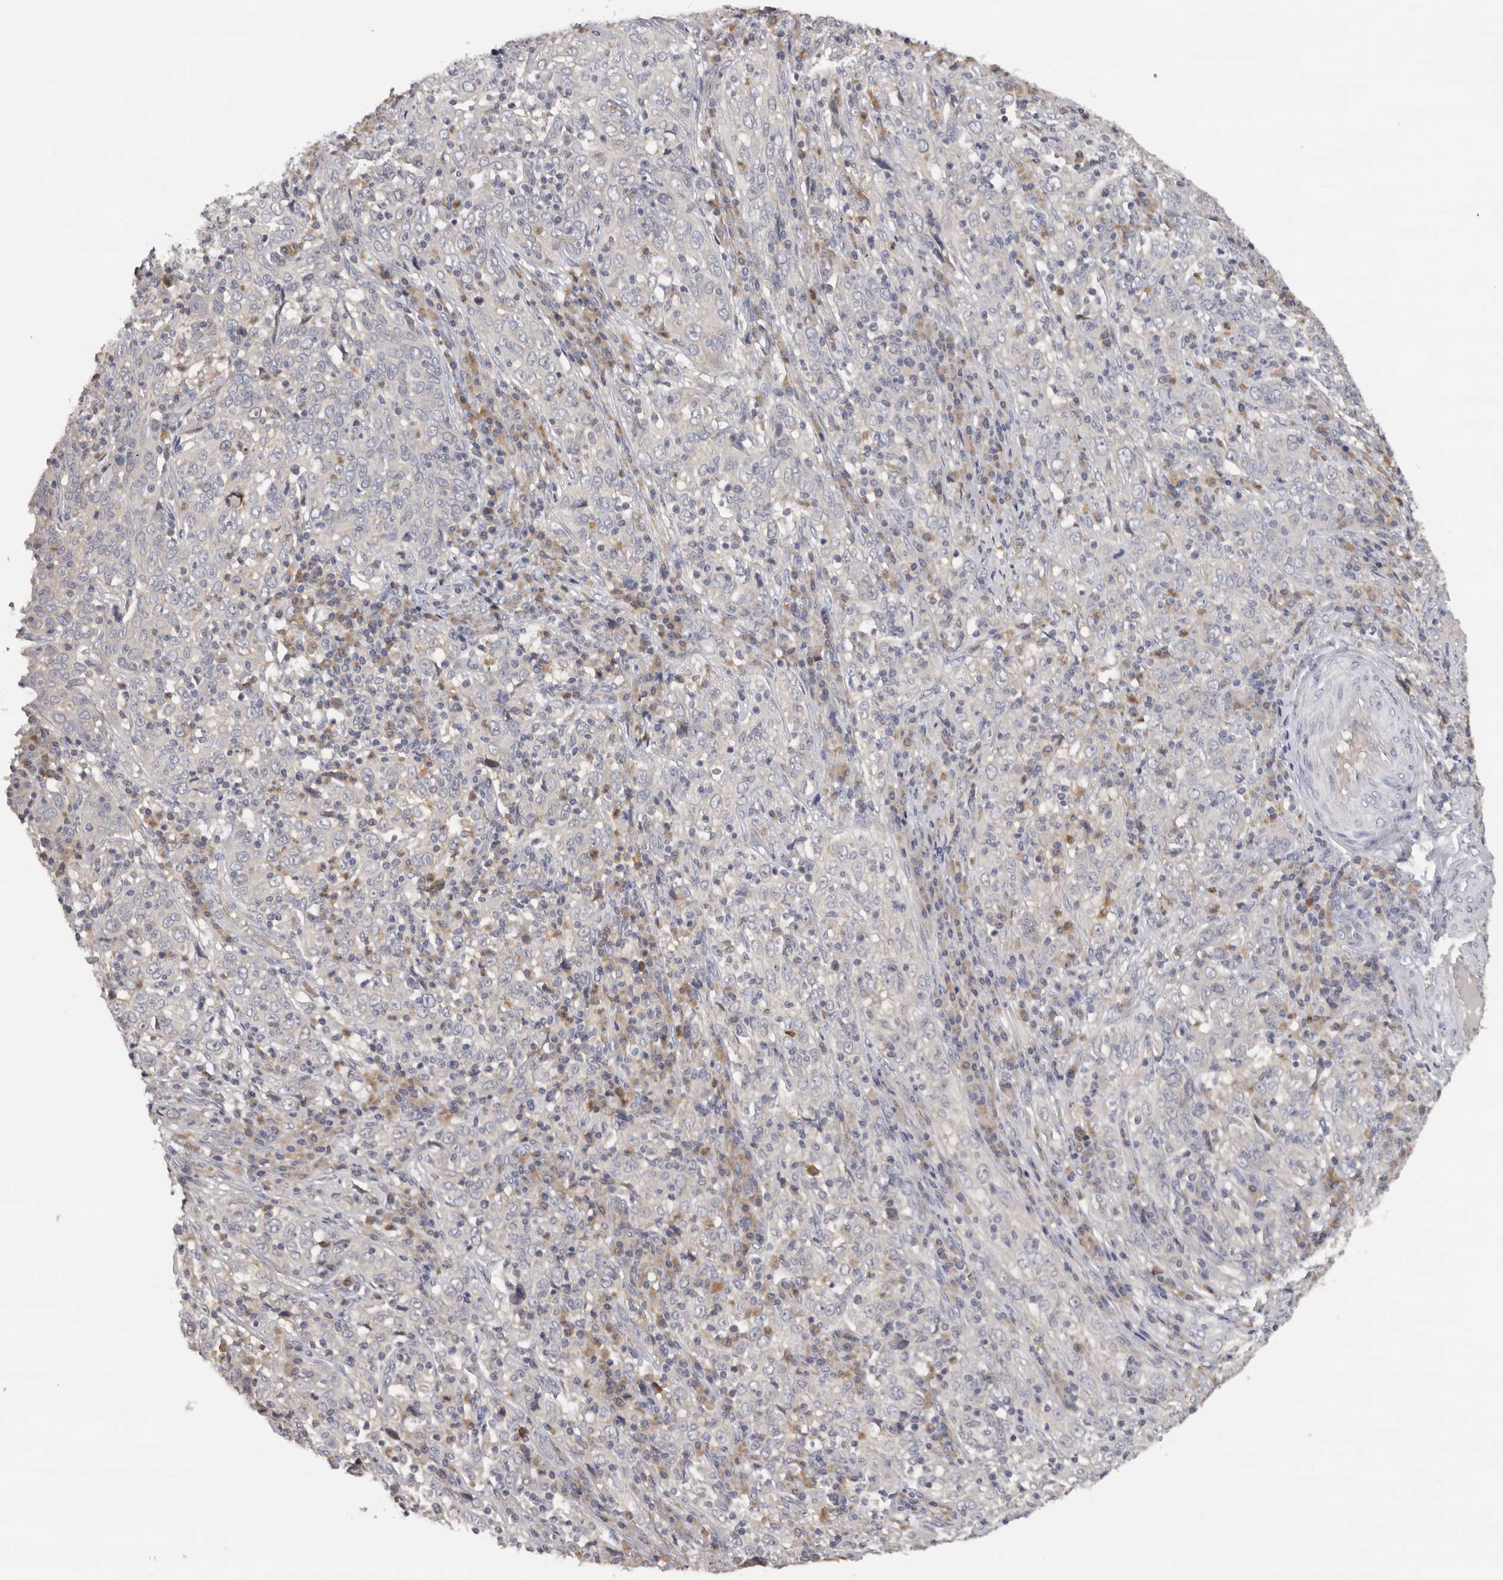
{"staining": {"intensity": "negative", "quantity": "none", "location": "none"}, "tissue": "cervical cancer", "cell_type": "Tumor cells", "image_type": "cancer", "snomed": [{"axis": "morphology", "description": "Squamous cell carcinoma, NOS"}, {"axis": "topography", "description": "Cervix"}], "caption": "DAB (3,3'-diaminobenzidine) immunohistochemical staining of human cervical squamous cell carcinoma displays no significant staining in tumor cells.", "gene": "KIF2B", "patient": {"sex": "female", "age": 46}}